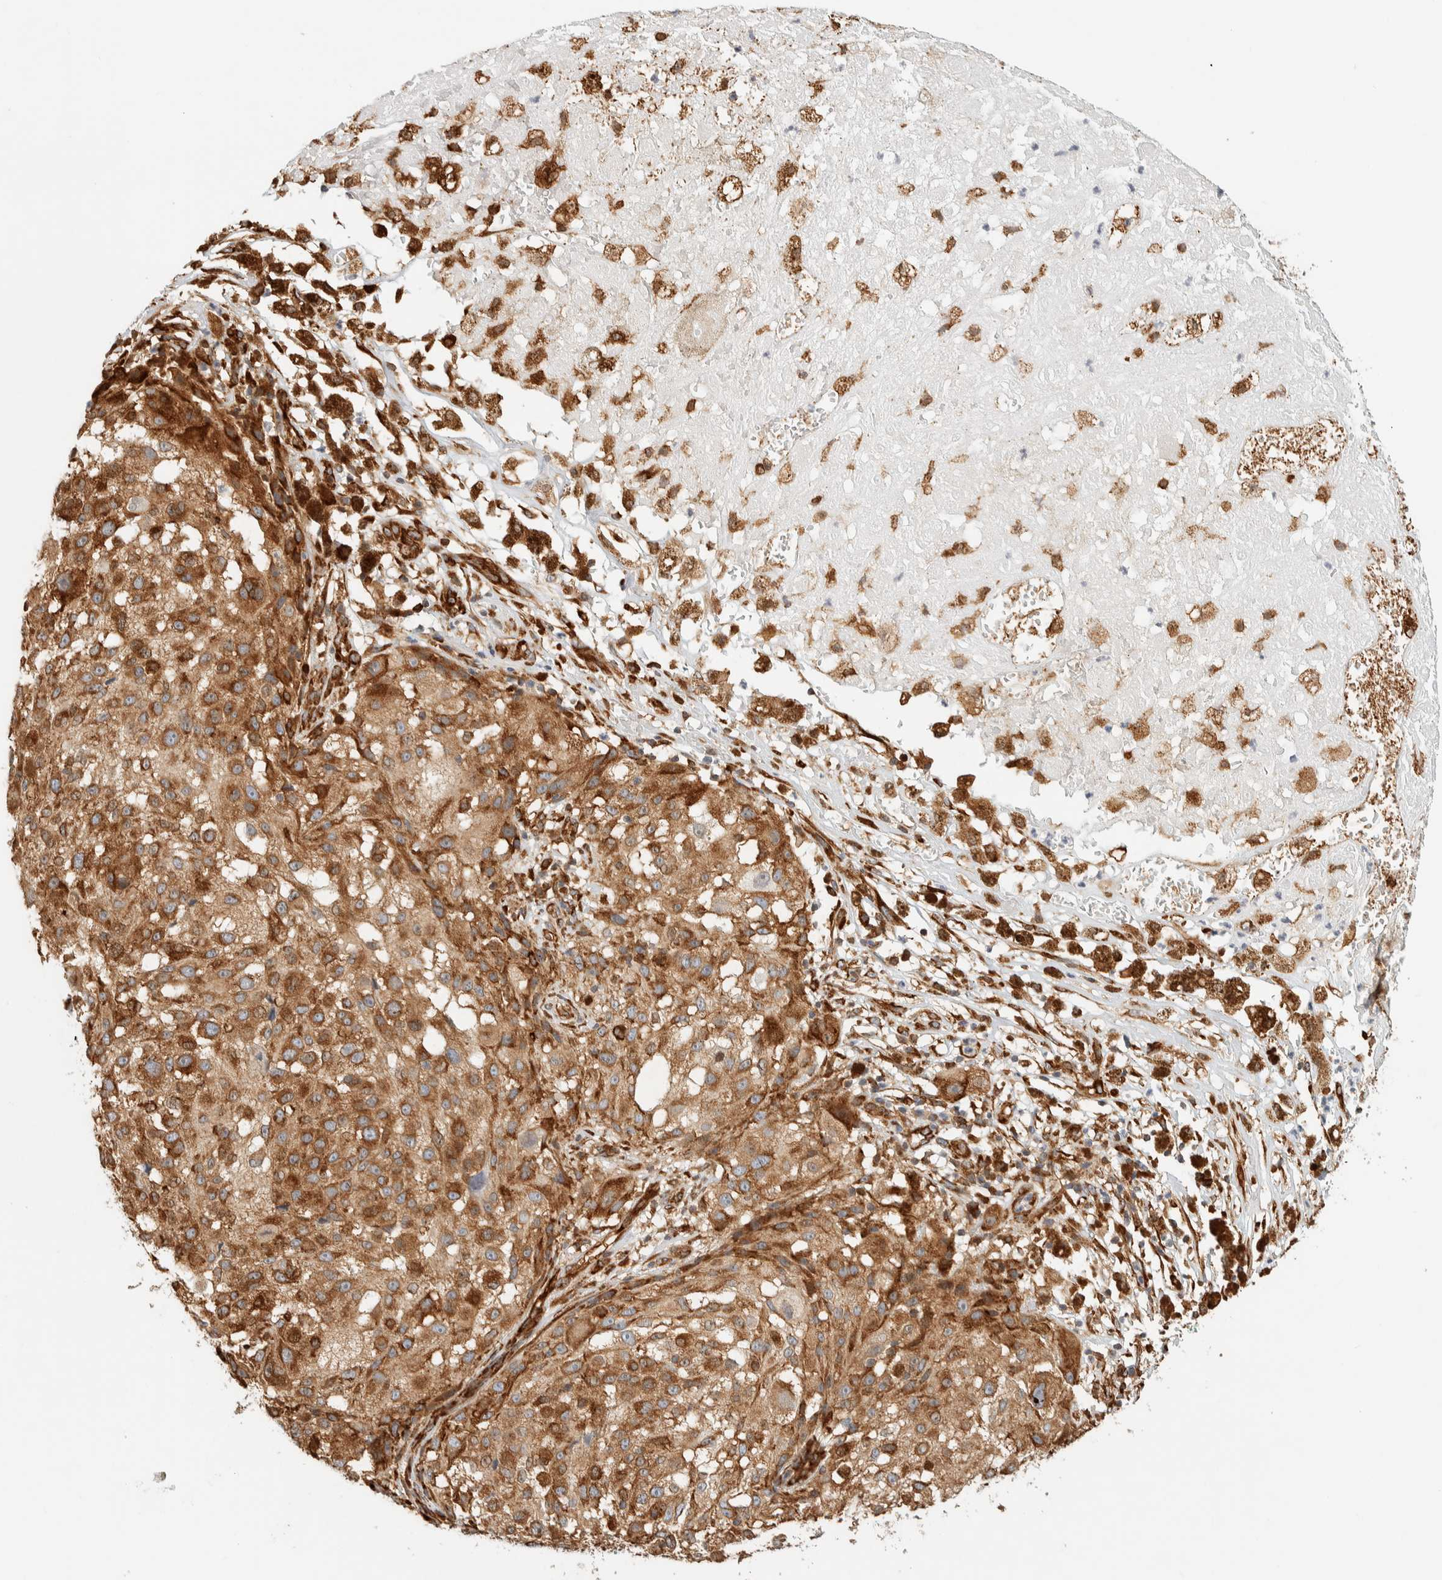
{"staining": {"intensity": "strong", "quantity": ">75%", "location": "cytoplasmic/membranous"}, "tissue": "melanoma", "cell_type": "Tumor cells", "image_type": "cancer", "snomed": [{"axis": "morphology", "description": "Necrosis, NOS"}, {"axis": "morphology", "description": "Malignant melanoma, NOS"}, {"axis": "topography", "description": "Skin"}], "caption": "Immunohistochemistry (IHC) image of neoplastic tissue: human malignant melanoma stained using immunohistochemistry demonstrates high levels of strong protein expression localized specifically in the cytoplasmic/membranous of tumor cells, appearing as a cytoplasmic/membranous brown color.", "gene": "LLGL2", "patient": {"sex": "female", "age": 87}}